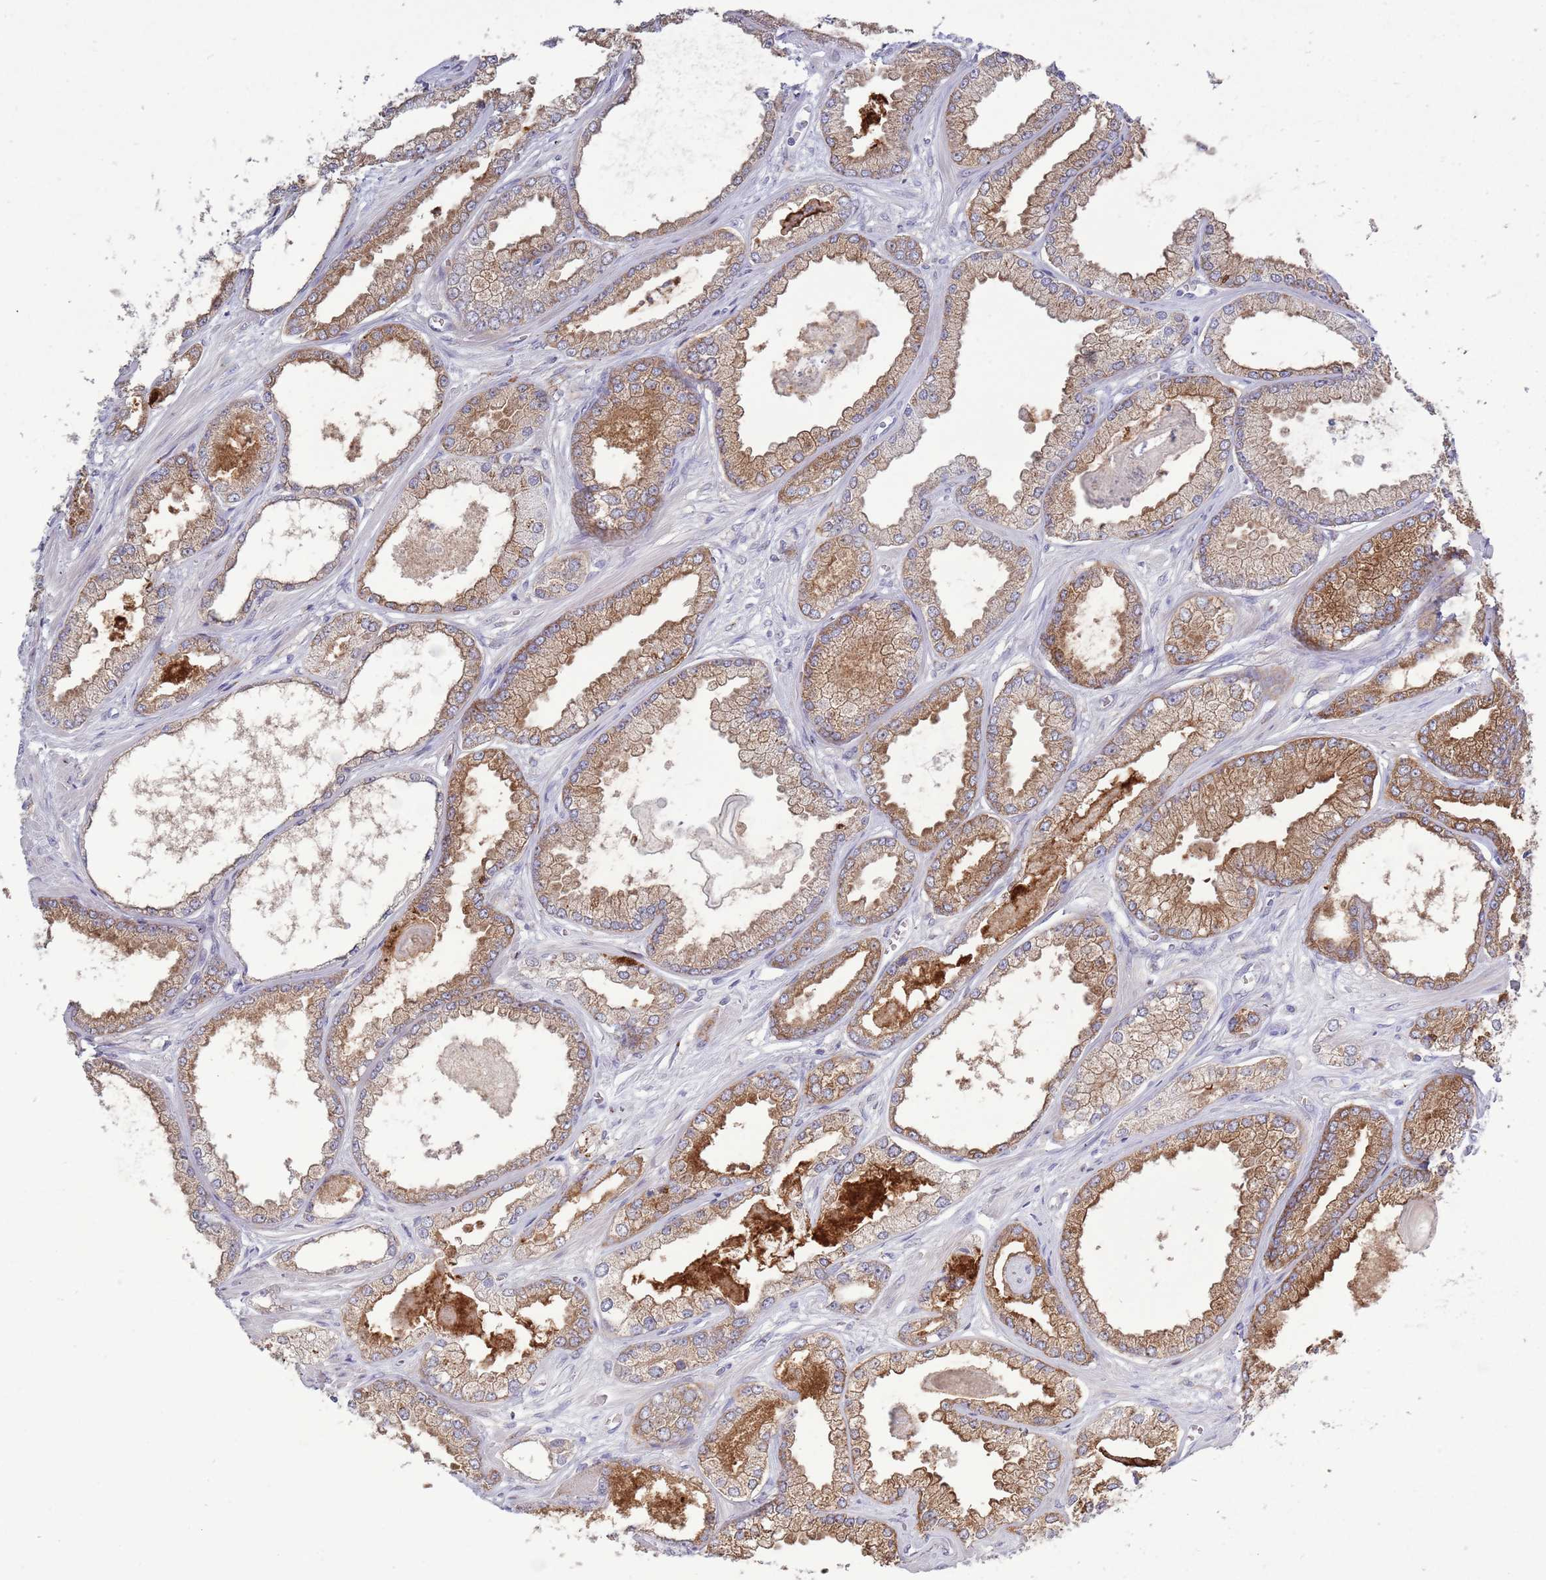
{"staining": {"intensity": "moderate", "quantity": ">75%", "location": "cytoplasmic/membranous"}, "tissue": "prostate cancer", "cell_type": "Tumor cells", "image_type": "cancer", "snomed": [{"axis": "morphology", "description": "Adenocarcinoma, Low grade"}, {"axis": "topography", "description": "Prostate"}], "caption": "Immunohistochemical staining of adenocarcinoma (low-grade) (prostate) shows medium levels of moderate cytoplasmic/membranous positivity in approximately >75% of tumor cells.", "gene": "ACSBG1", "patient": {"sex": "male", "age": 64}}